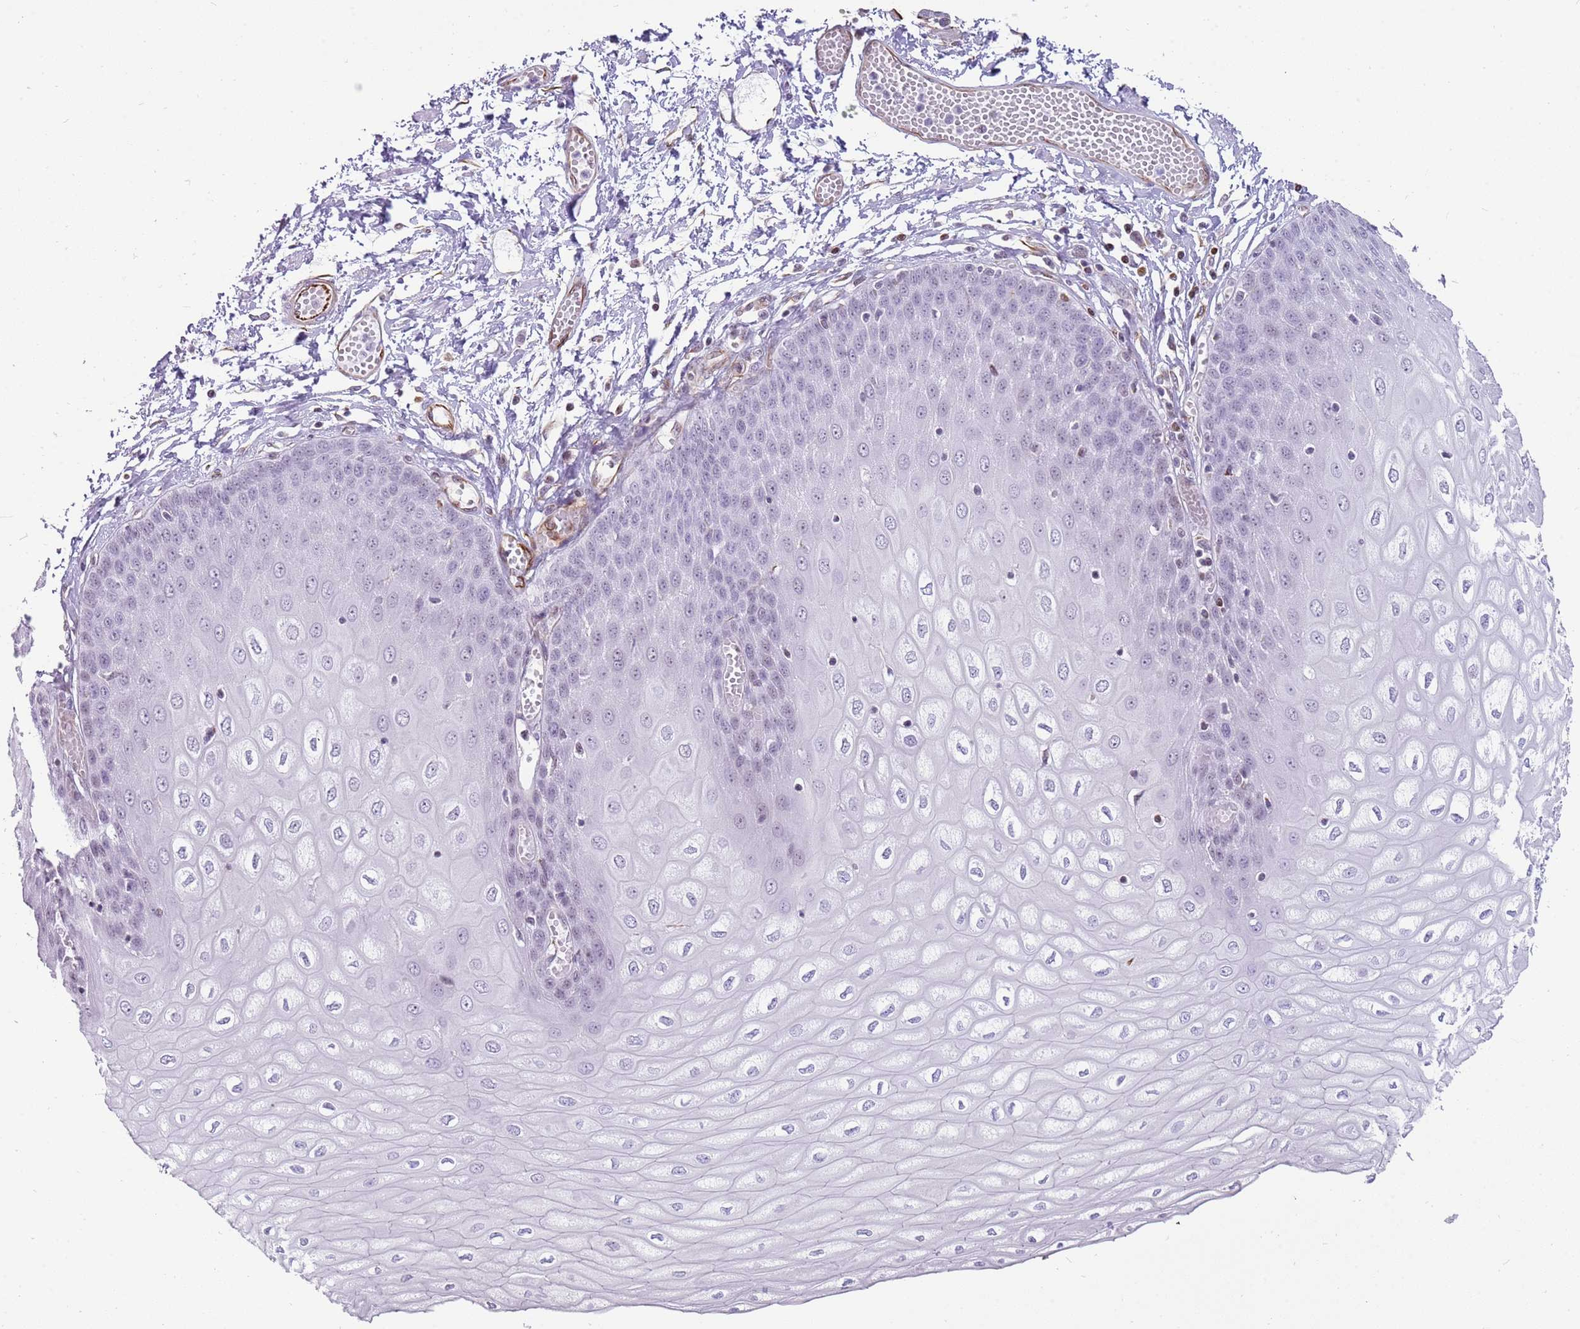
{"staining": {"intensity": "negative", "quantity": "none", "location": "none"}, "tissue": "esophagus", "cell_type": "Squamous epithelial cells", "image_type": "normal", "snomed": [{"axis": "morphology", "description": "Normal tissue, NOS"}, {"axis": "topography", "description": "Esophagus"}], "caption": "High magnification brightfield microscopy of normal esophagus stained with DAB (3,3'-diaminobenzidine) (brown) and counterstained with hematoxylin (blue): squamous epithelial cells show no significant expression.", "gene": "ENSG00000271254", "patient": {"sex": "male", "age": 60}}